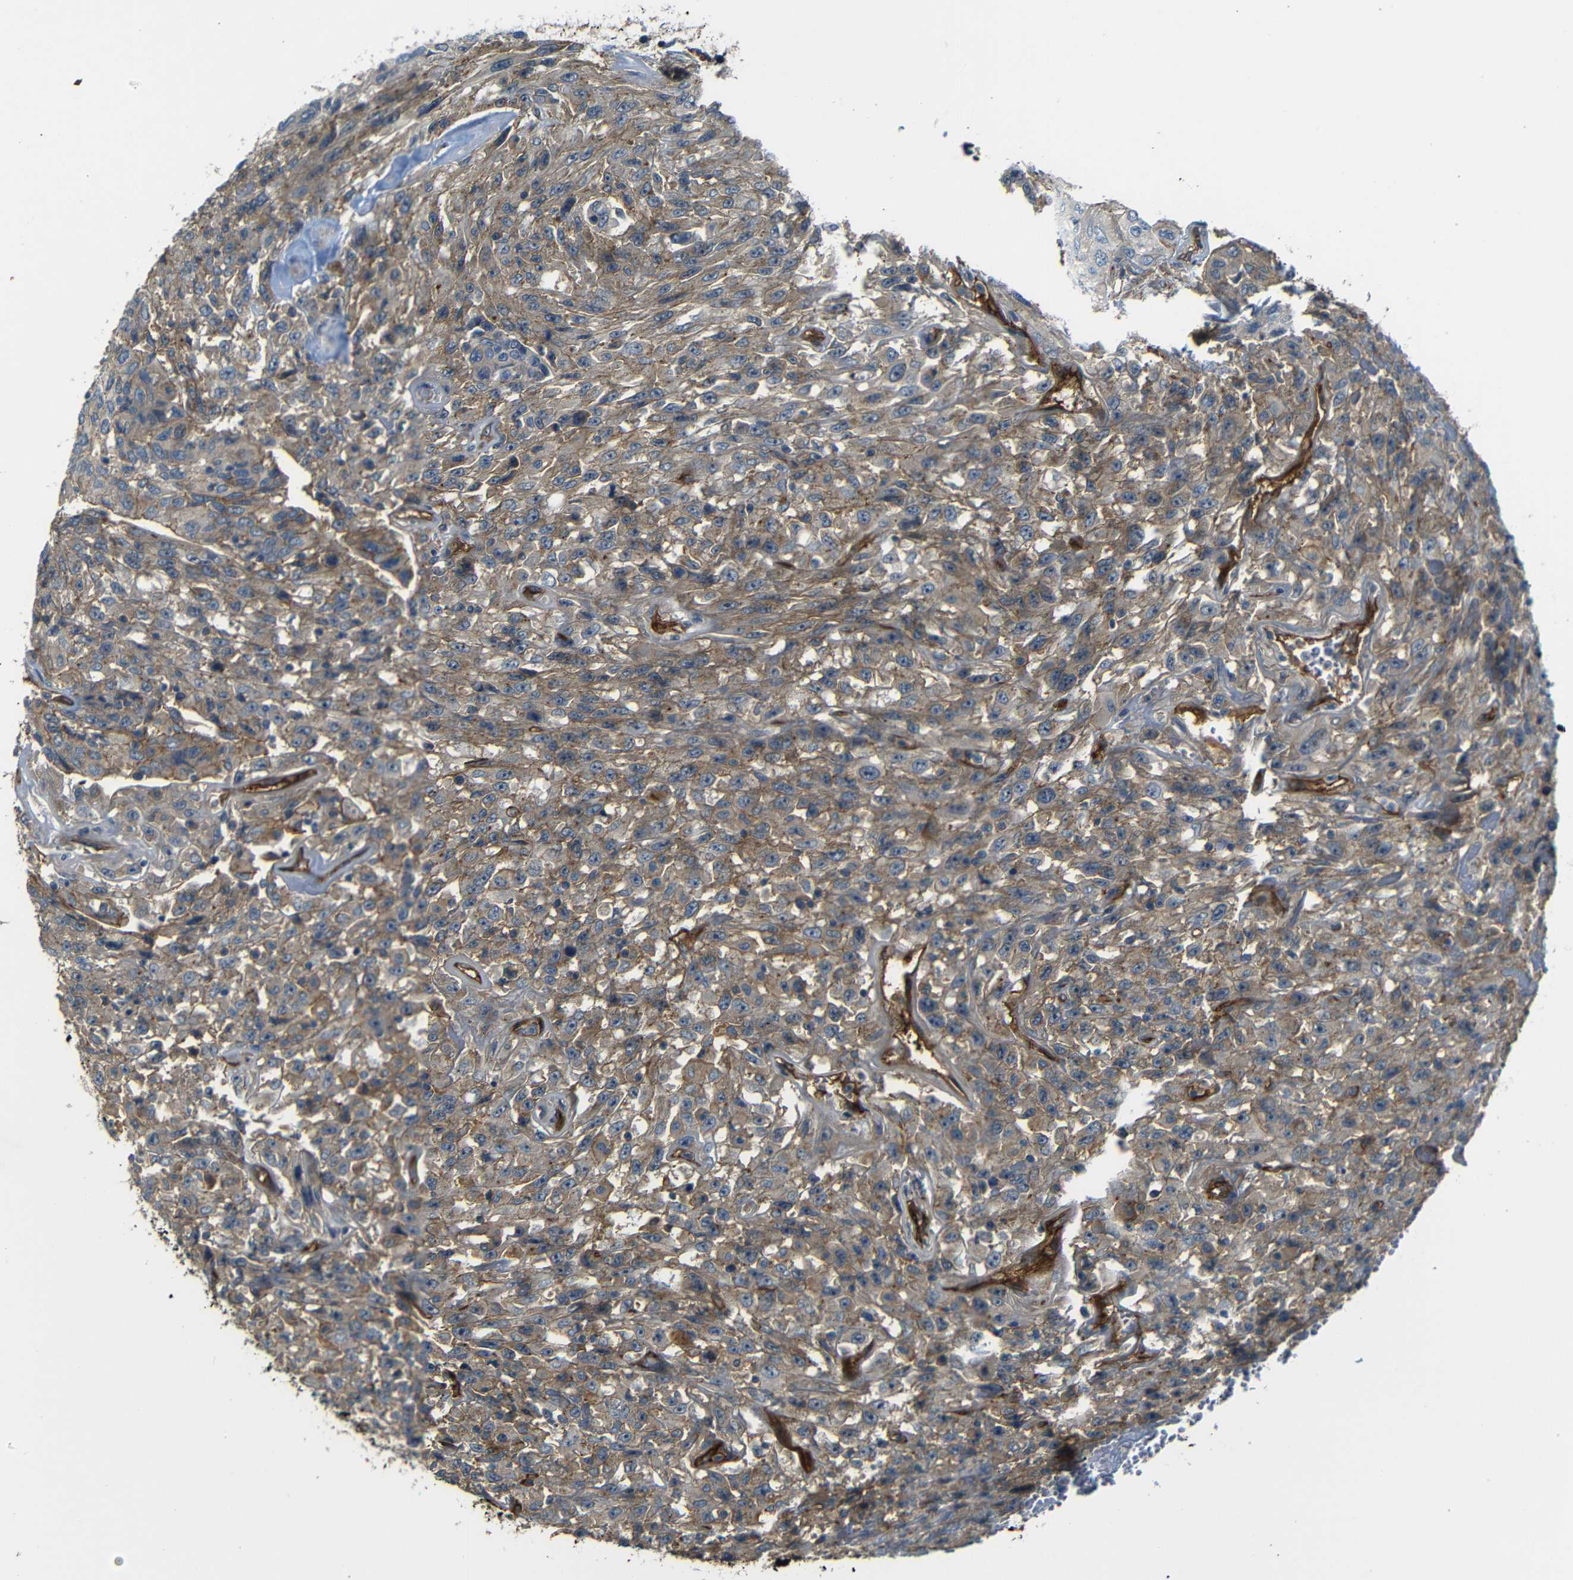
{"staining": {"intensity": "moderate", "quantity": ">75%", "location": "cytoplasmic/membranous"}, "tissue": "urothelial cancer", "cell_type": "Tumor cells", "image_type": "cancer", "snomed": [{"axis": "morphology", "description": "Urothelial carcinoma, High grade"}, {"axis": "topography", "description": "Urinary bladder"}], "caption": "Human urothelial carcinoma (high-grade) stained with a protein marker displays moderate staining in tumor cells.", "gene": "RELL1", "patient": {"sex": "male", "age": 66}}